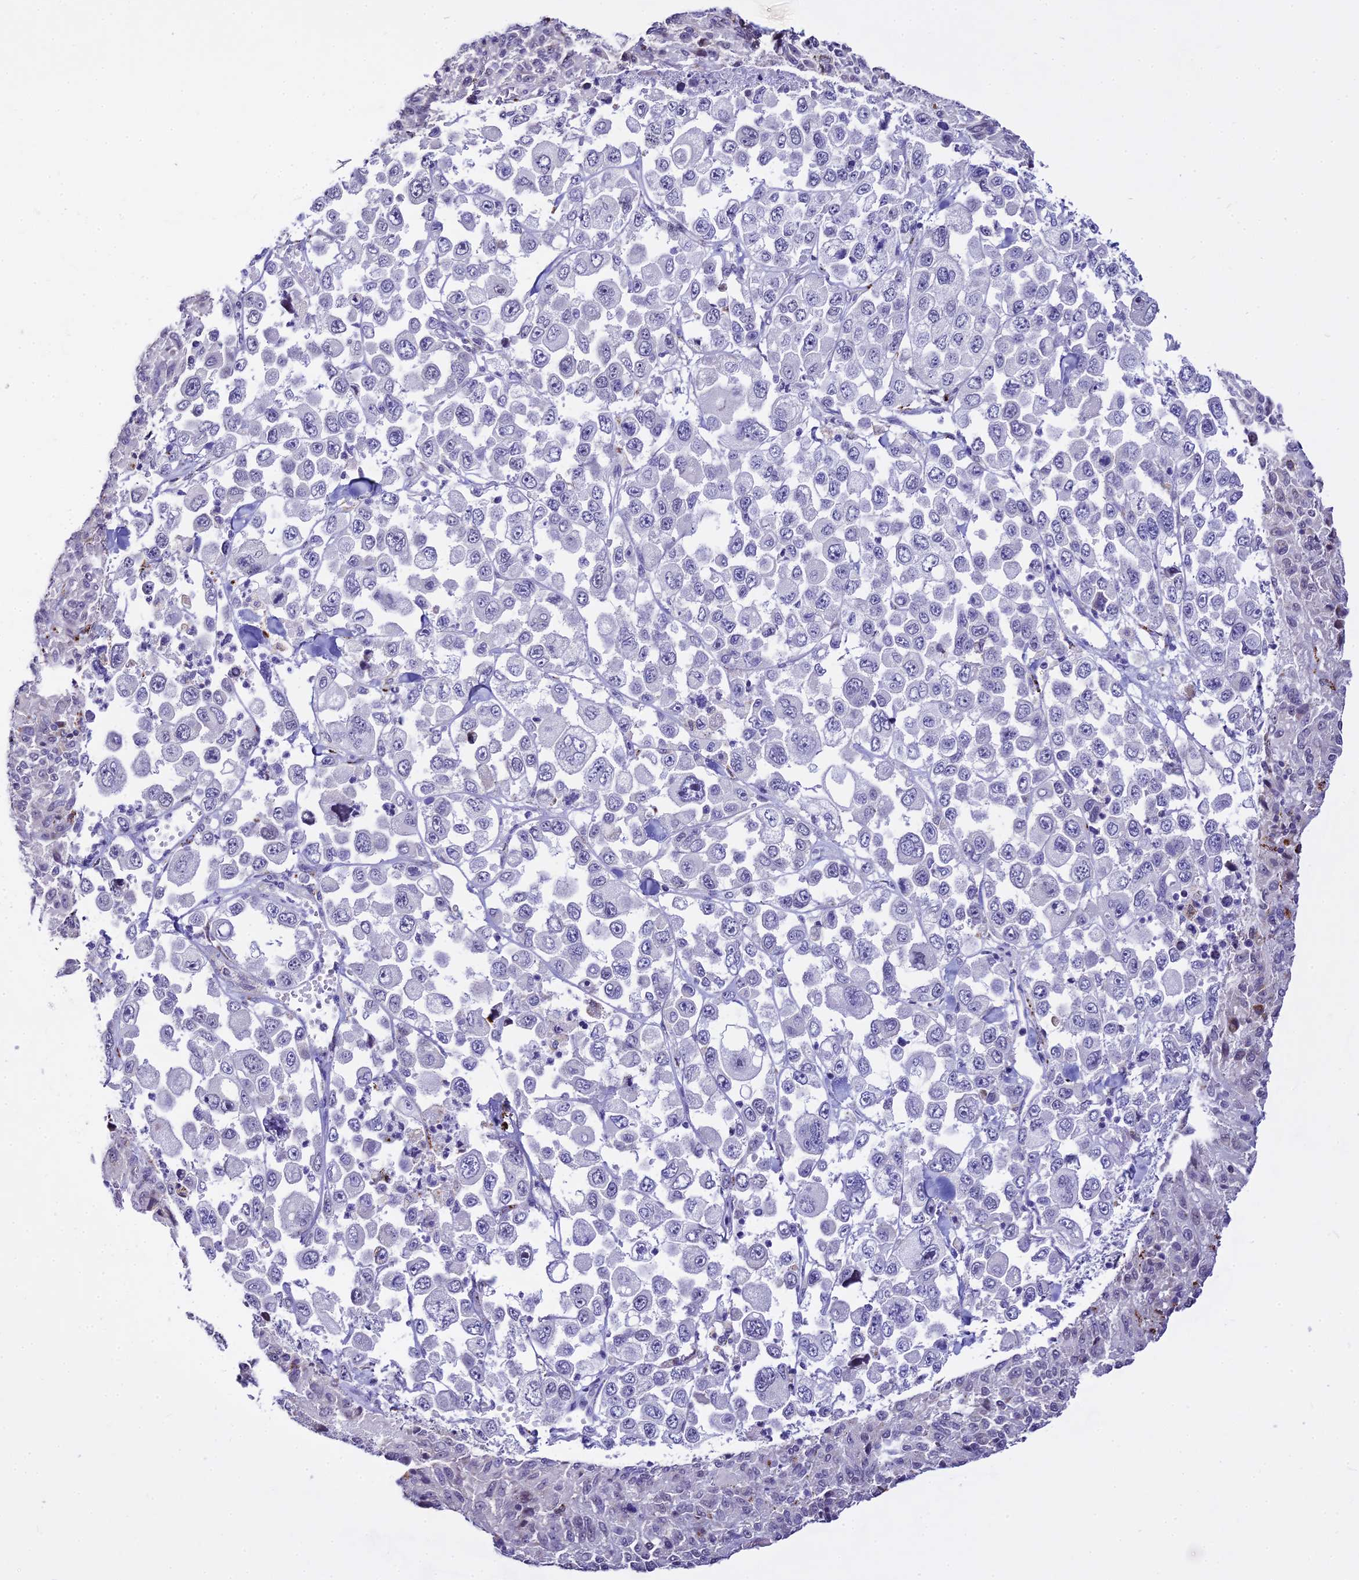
{"staining": {"intensity": "negative", "quantity": "none", "location": "none"}, "tissue": "melanoma", "cell_type": "Tumor cells", "image_type": "cancer", "snomed": [{"axis": "morphology", "description": "Malignant melanoma, Metastatic site"}, {"axis": "topography", "description": "Lymph node"}], "caption": "This image is of melanoma stained with immunohistochemistry (IHC) to label a protein in brown with the nuclei are counter-stained blue. There is no staining in tumor cells.", "gene": "C6orf163", "patient": {"sex": "female", "age": 54}}